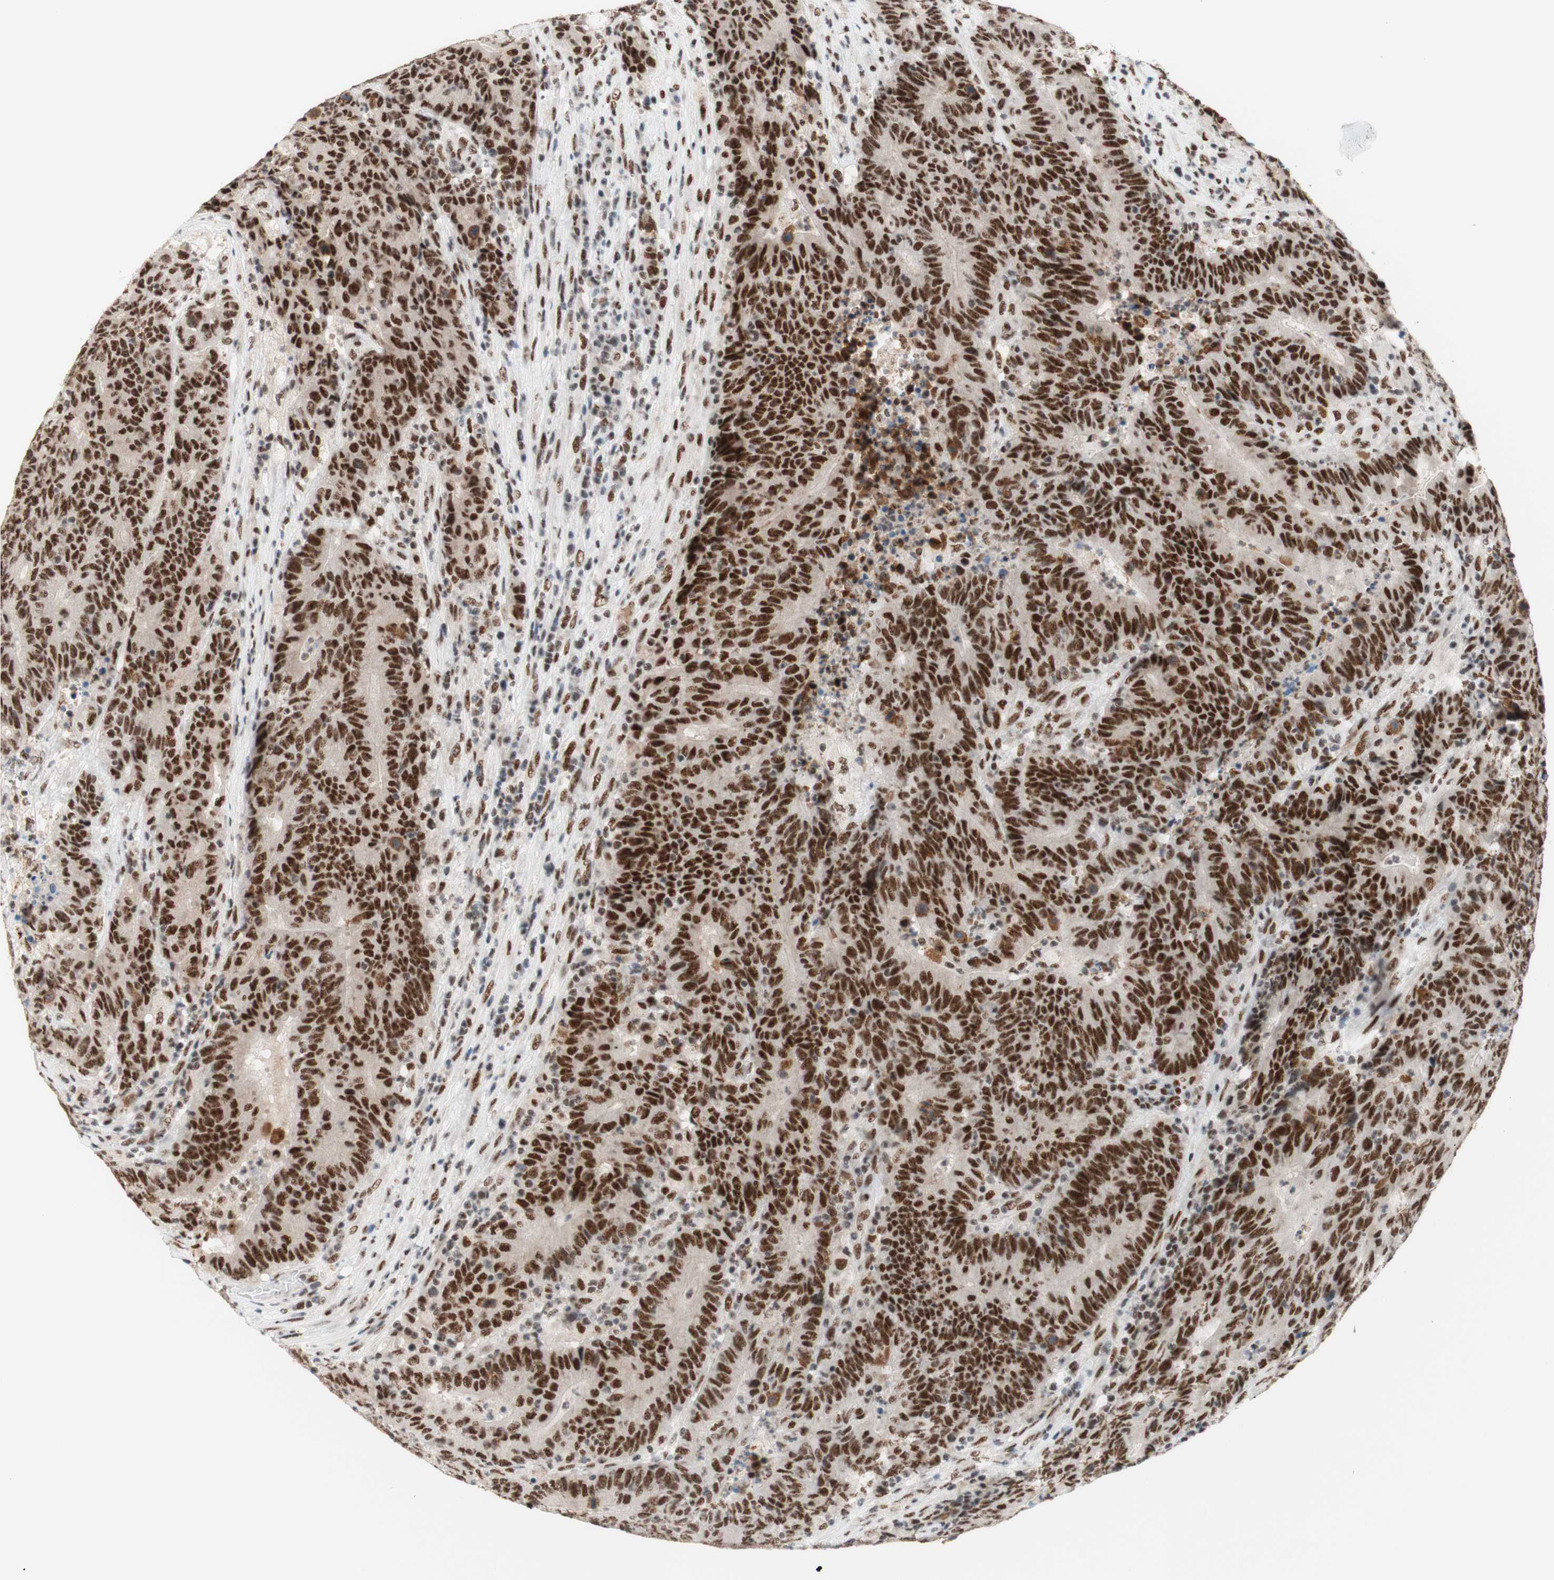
{"staining": {"intensity": "strong", "quantity": ">75%", "location": "nuclear"}, "tissue": "colorectal cancer", "cell_type": "Tumor cells", "image_type": "cancer", "snomed": [{"axis": "morphology", "description": "Normal tissue, NOS"}, {"axis": "morphology", "description": "Adenocarcinoma, NOS"}, {"axis": "topography", "description": "Colon"}], "caption": "Protein staining reveals strong nuclear expression in approximately >75% of tumor cells in adenocarcinoma (colorectal).", "gene": "PRPF19", "patient": {"sex": "female", "age": 75}}